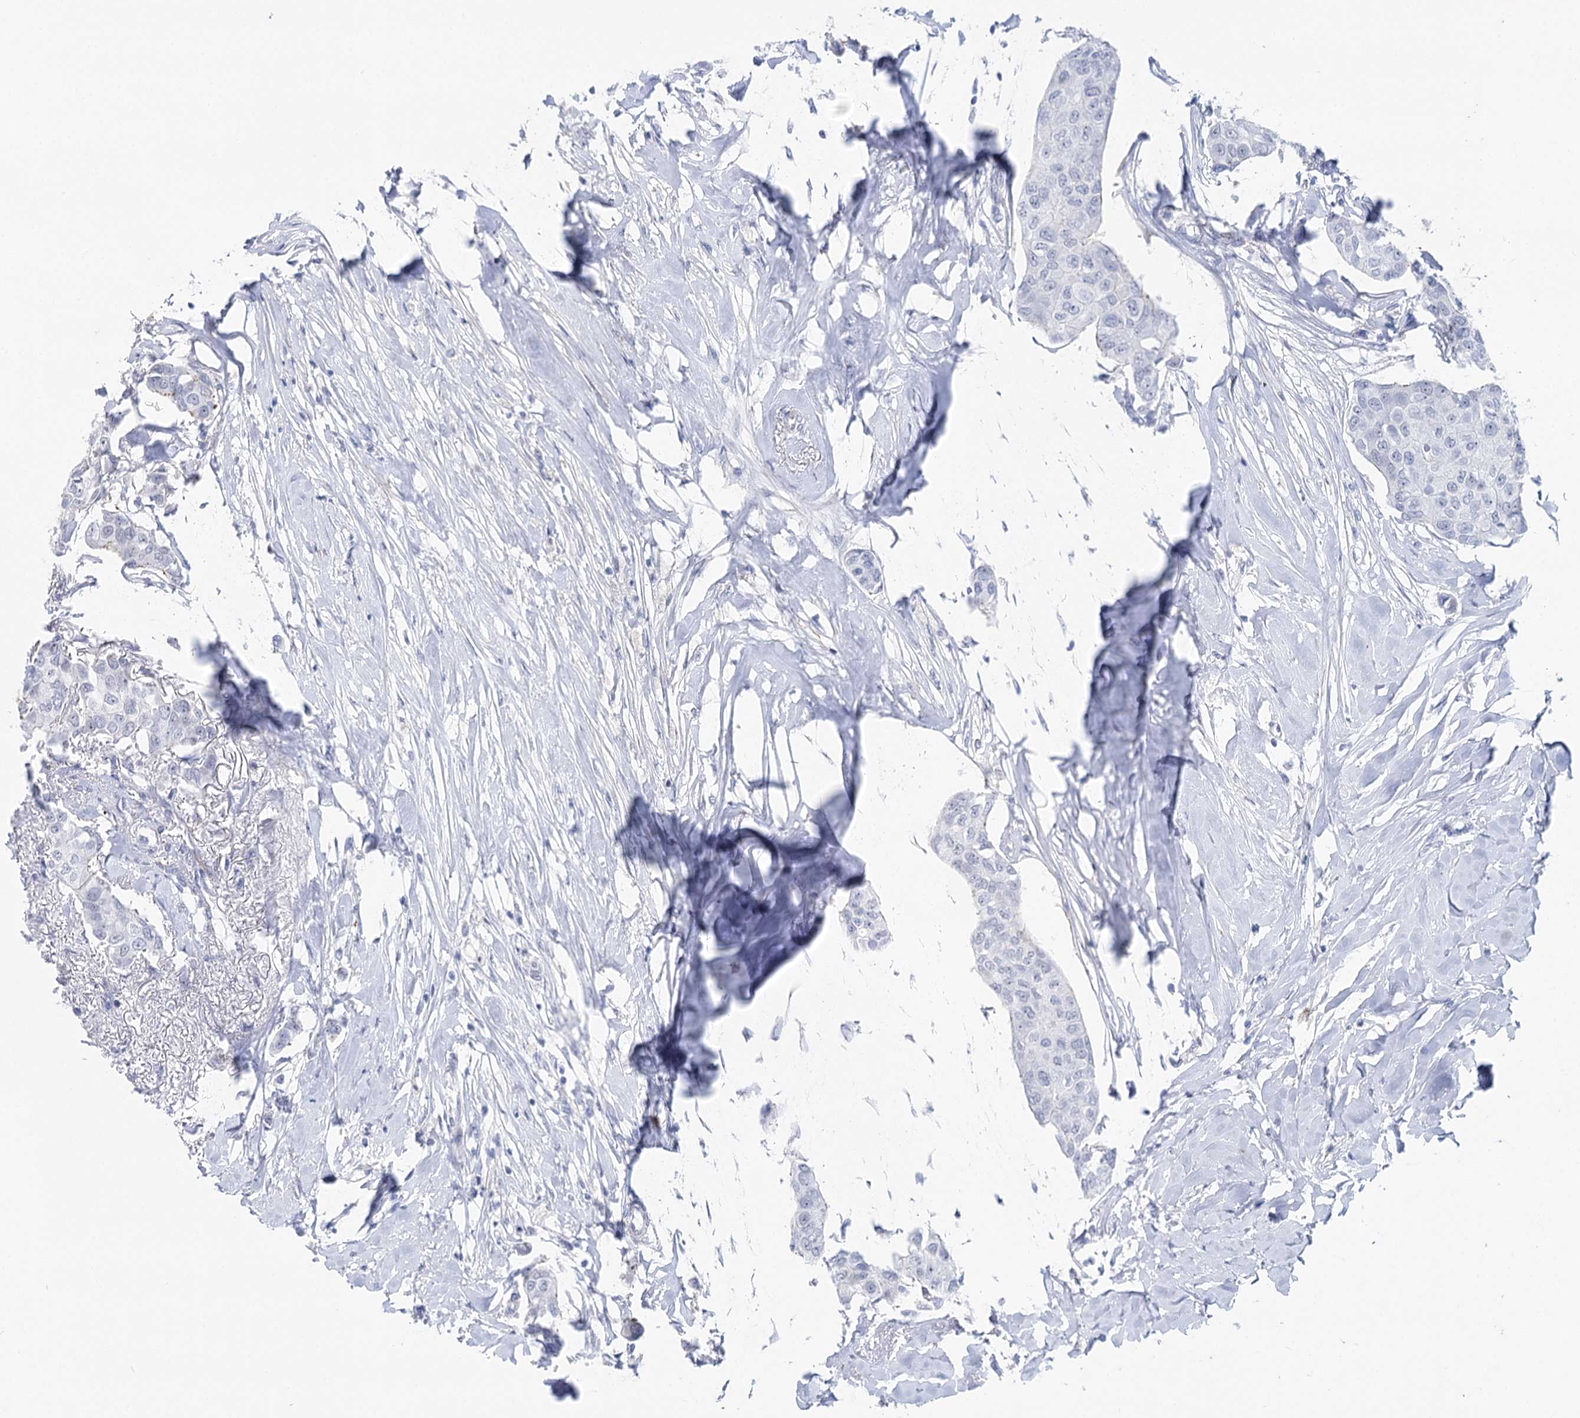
{"staining": {"intensity": "negative", "quantity": "none", "location": "none"}, "tissue": "breast cancer", "cell_type": "Tumor cells", "image_type": "cancer", "snomed": [{"axis": "morphology", "description": "Duct carcinoma"}, {"axis": "topography", "description": "Breast"}], "caption": "Immunohistochemistry (IHC) image of intraductal carcinoma (breast) stained for a protein (brown), which demonstrates no expression in tumor cells.", "gene": "AGXT2", "patient": {"sex": "female", "age": 80}}